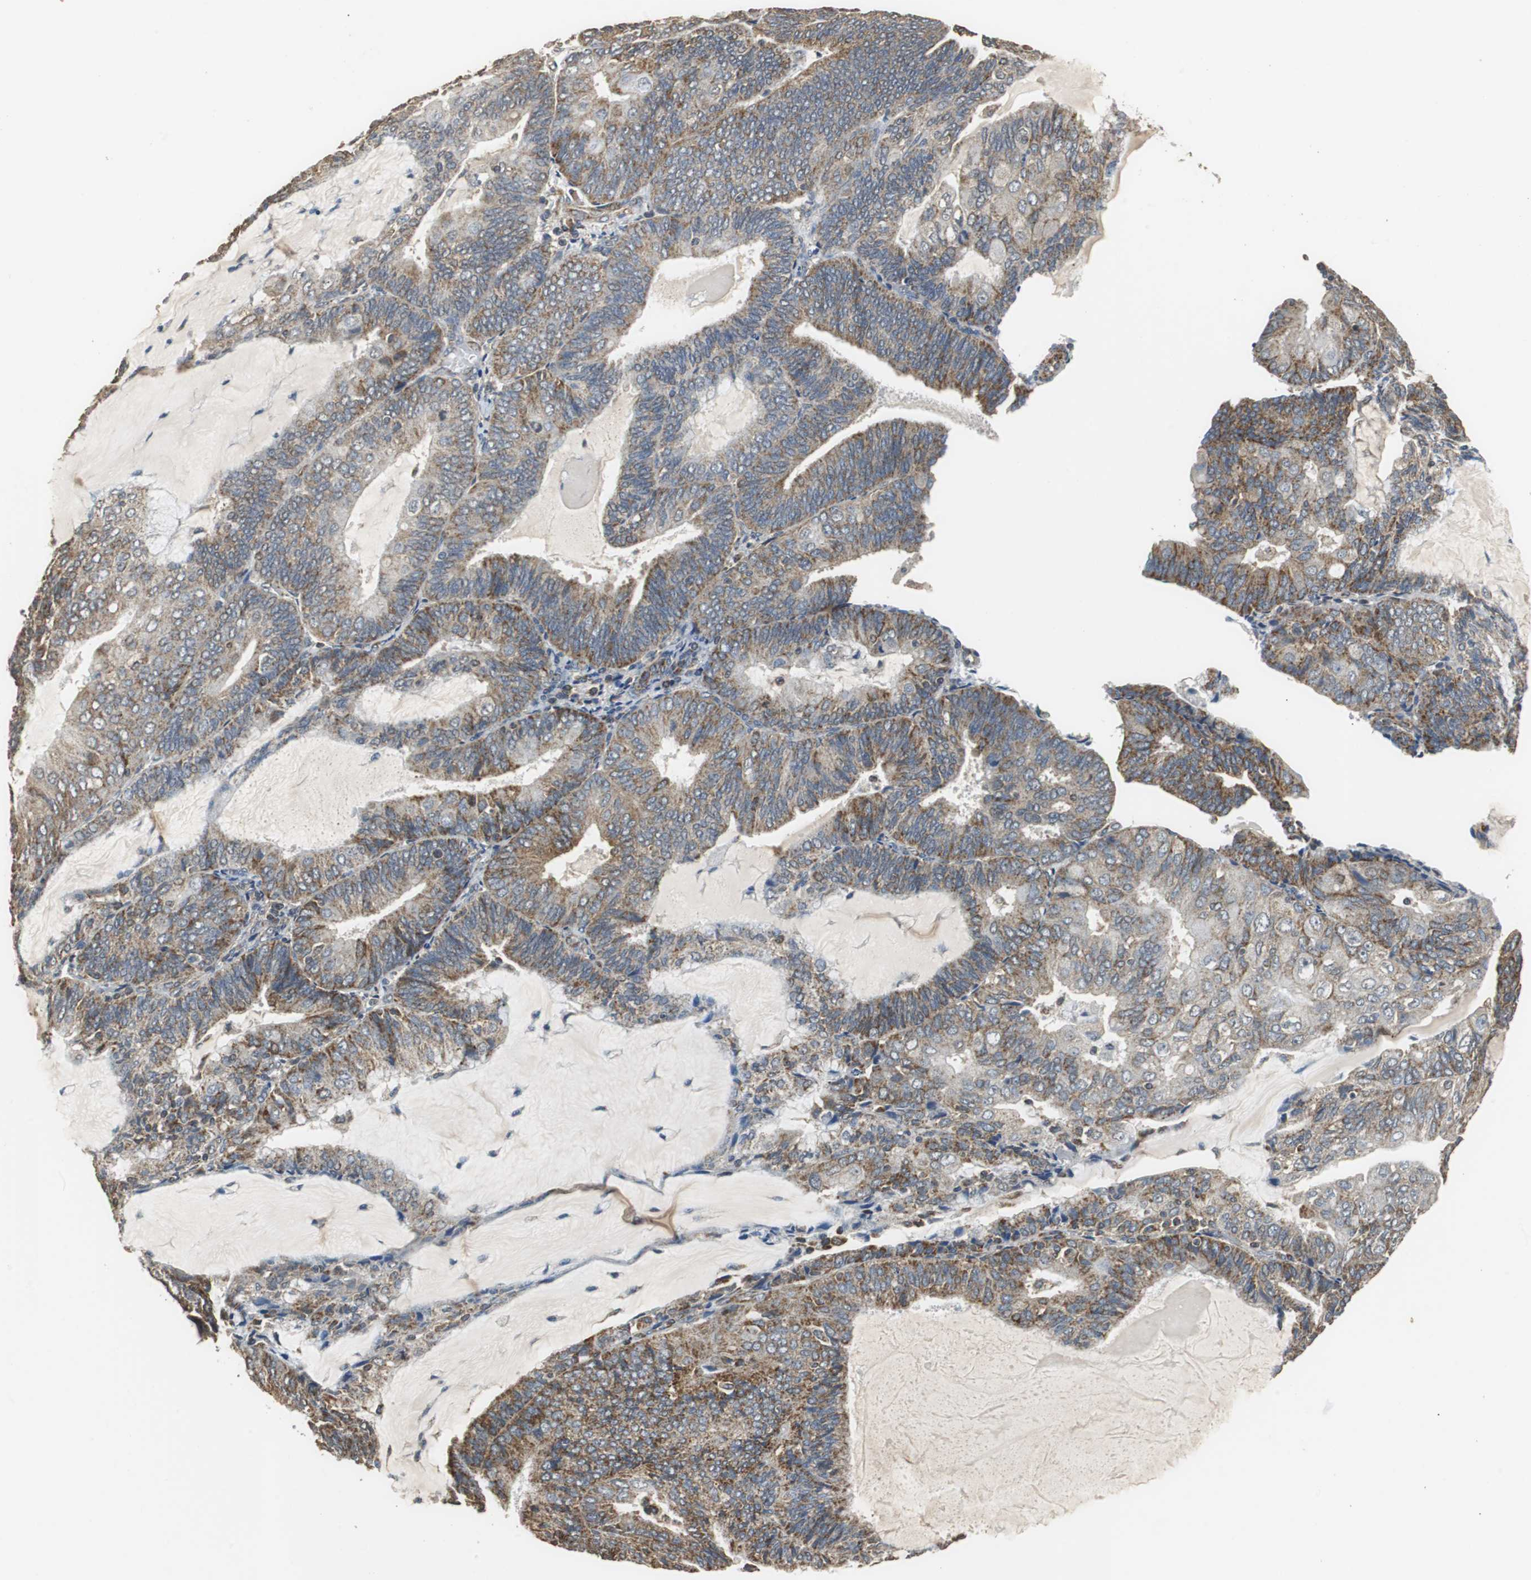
{"staining": {"intensity": "moderate", "quantity": "25%-75%", "location": "cytoplasmic/membranous"}, "tissue": "endometrial cancer", "cell_type": "Tumor cells", "image_type": "cancer", "snomed": [{"axis": "morphology", "description": "Adenocarcinoma, NOS"}, {"axis": "topography", "description": "Endometrium"}], "caption": "Endometrial cancer (adenocarcinoma) stained with DAB immunohistochemistry (IHC) exhibits medium levels of moderate cytoplasmic/membranous positivity in approximately 25%-75% of tumor cells.", "gene": "NNT", "patient": {"sex": "female", "age": 81}}